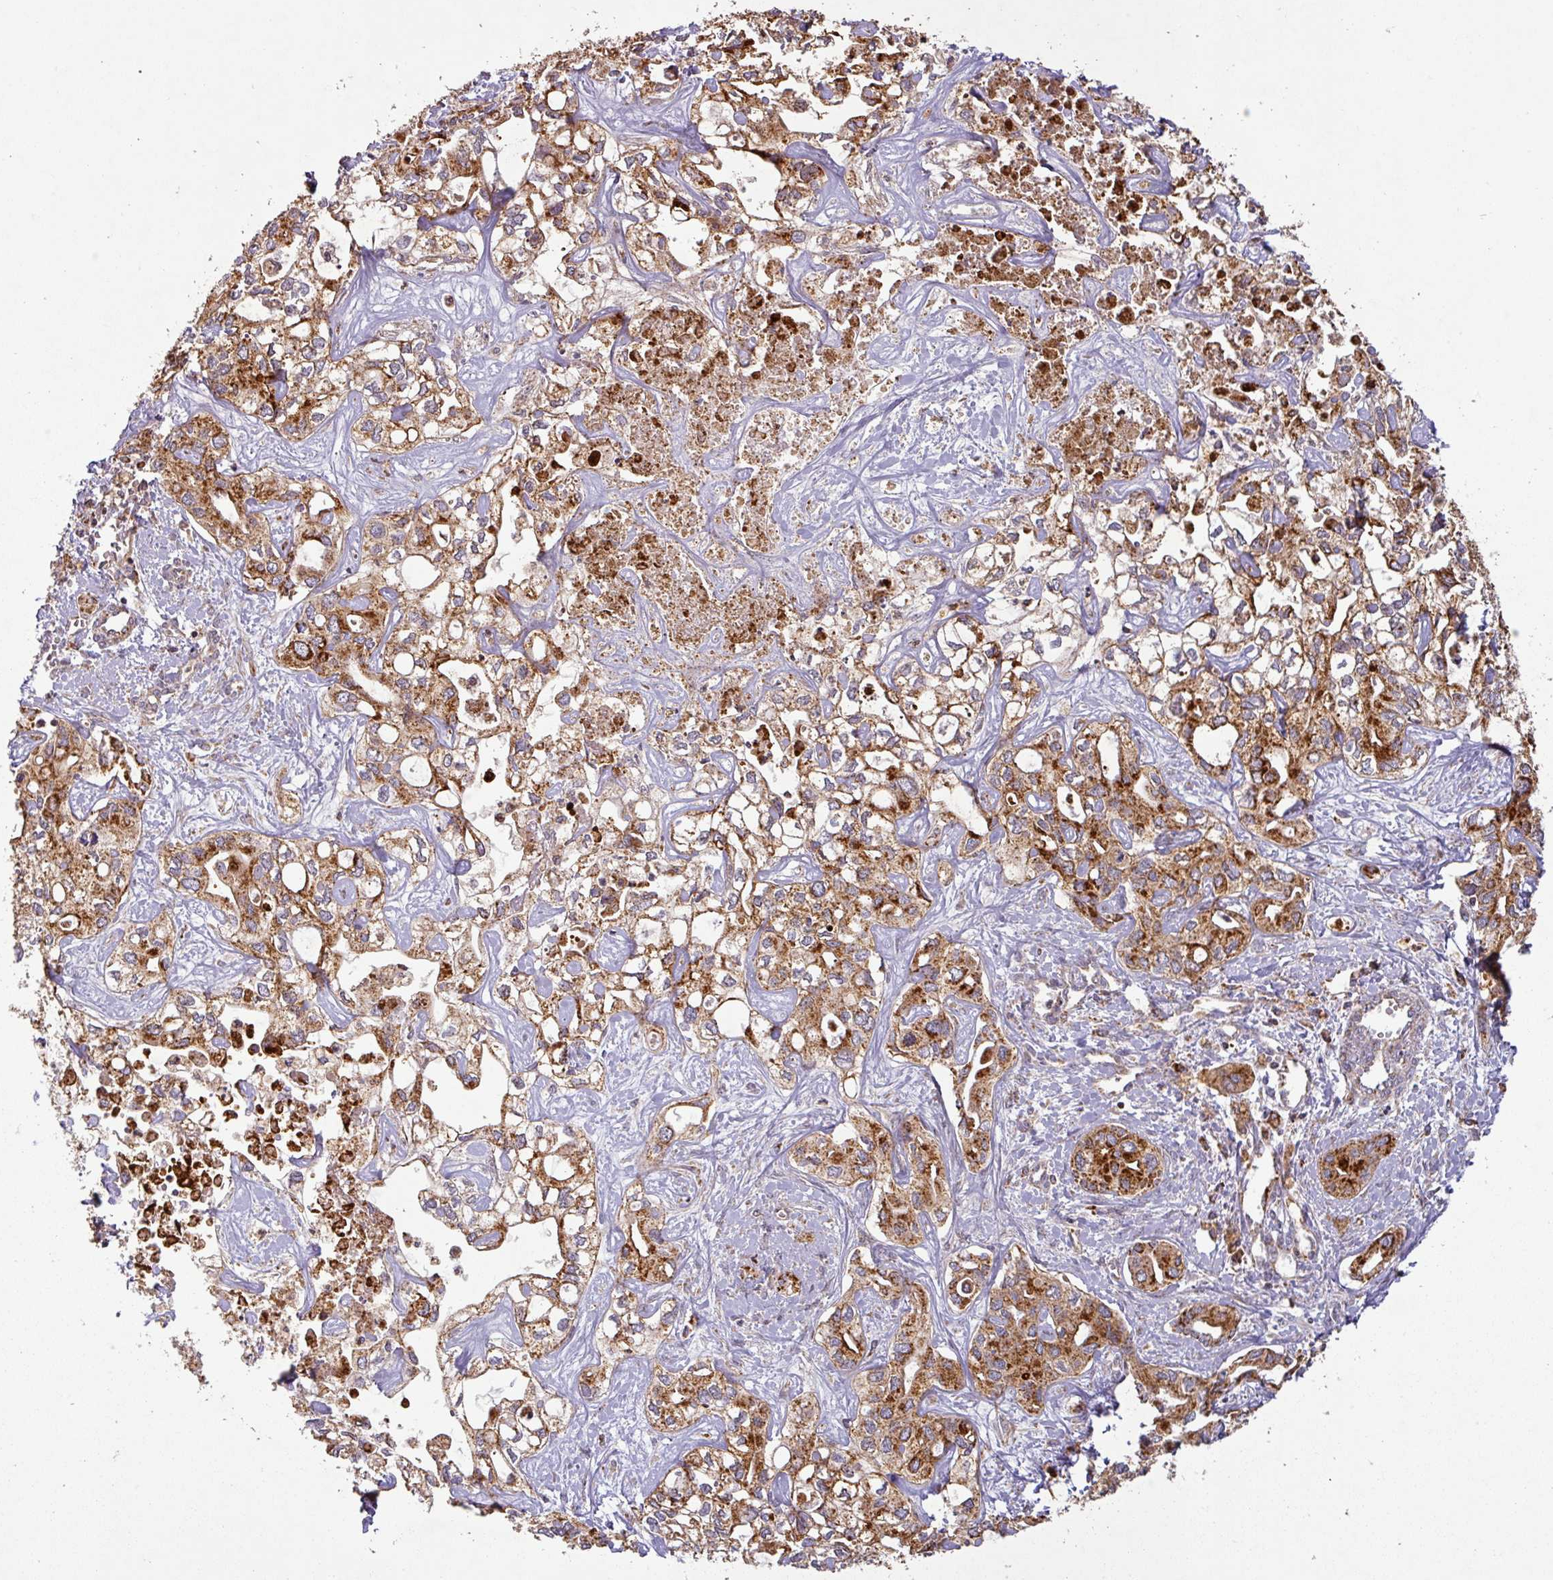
{"staining": {"intensity": "strong", "quantity": ">75%", "location": "cytoplasmic/membranous"}, "tissue": "liver cancer", "cell_type": "Tumor cells", "image_type": "cancer", "snomed": [{"axis": "morphology", "description": "Cholangiocarcinoma"}, {"axis": "topography", "description": "Liver"}], "caption": "A brown stain highlights strong cytoplasmic/membranous expression of a protein in liver cancer (cholangiocarcinoma) tumor cells.", "gene": "GPD2", "patient": {"sex": "female", "age": 64}}